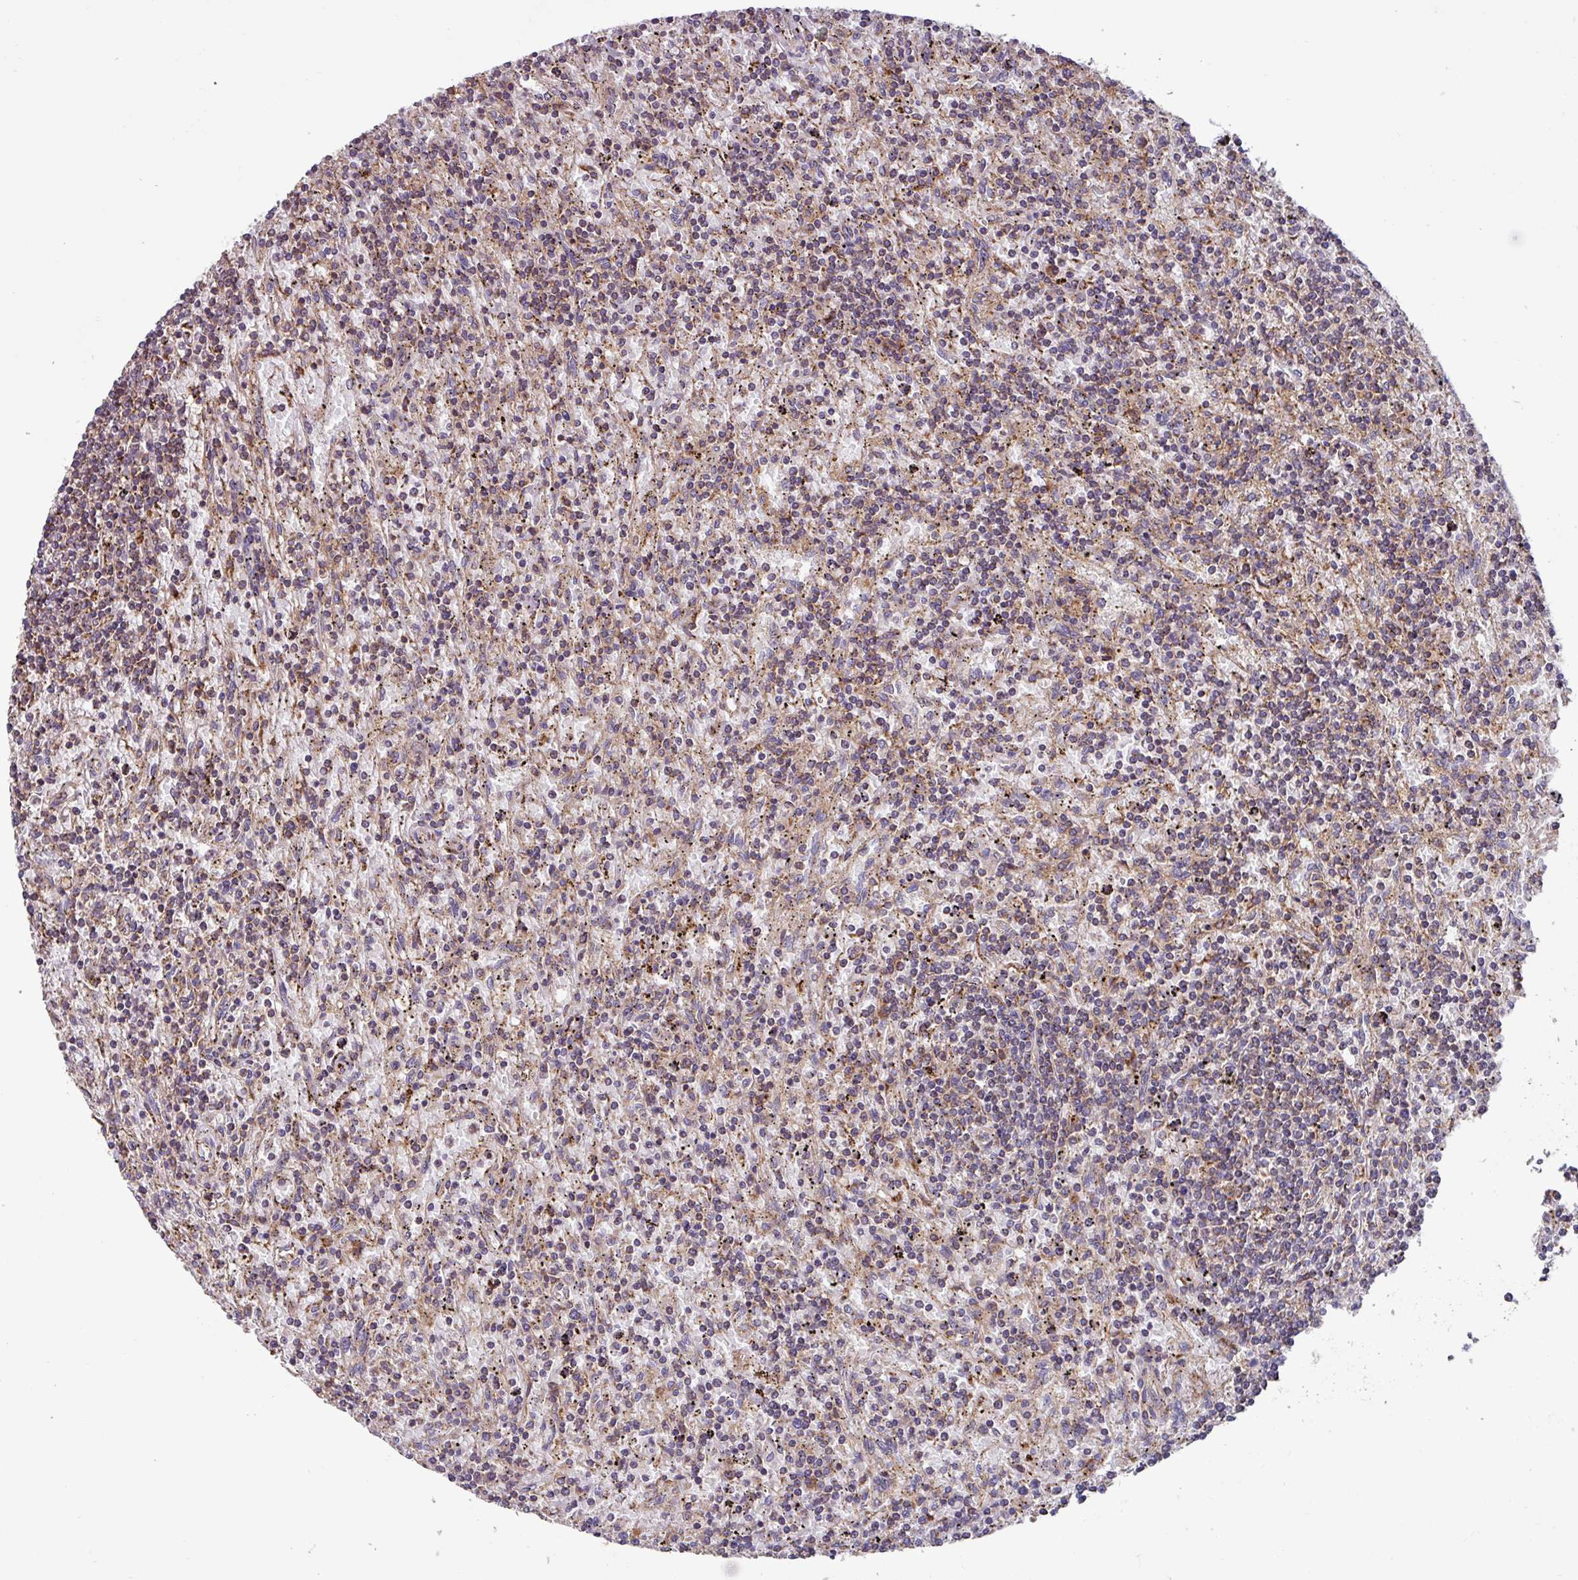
{"staining": {"intensity": "weak", "quantity": "25%-75%", "location": "cytoplasmic/membranous"}, "tissue": "lymphoma", "cell_type": "Tumor cells", "image_type": "cancer", "snomed": [{"axis": "morphology", "description": "Malignant lymphoma, non-Hodgkin's type, Low grade"}, {"axis": "topography", "description": "Spleen"}], "caption": "Weak cytoplasmic/membranous protein expression is present in about 25%-75% of tumor cells in lymphoma.", "gene": "PLEKHD1", "patient": {"sex": "male", "age": 76}}